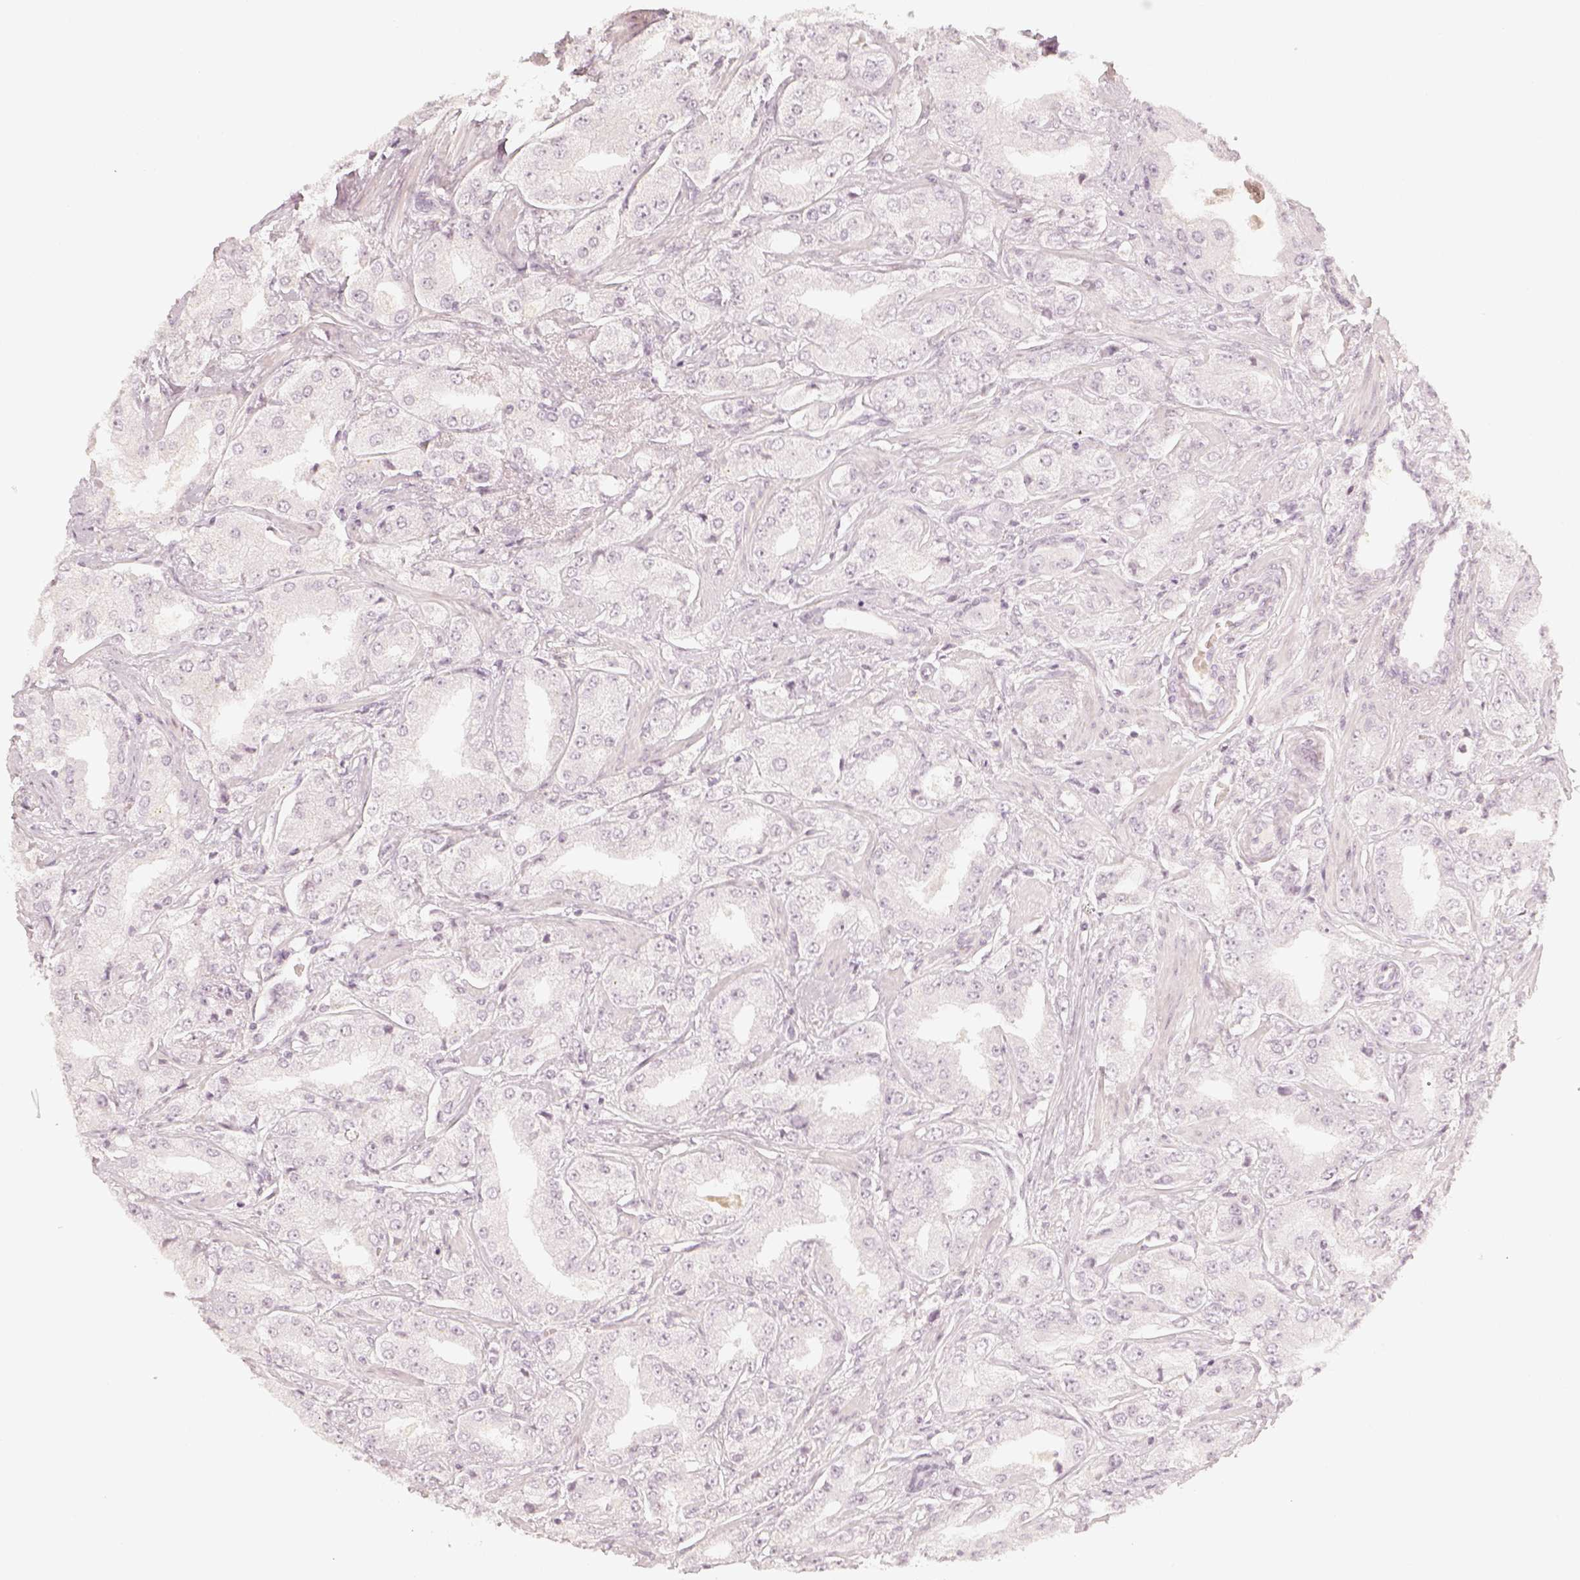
{"staining": {"intensity": "negative", "quantity": "none", "location": "none"}, "tissue": "prostate cancer", "cell_type": "Tumor cells", "image_type": "cancer", "snomed": [{"axis": "morphology", "description": "Adenocarcinoma, Low grade"}, {"axis": "topography", "description": "Prostate"}], "caption": "IHC of human adenocarcinoma (low-grade) (prostate) displays no expression in tumor cells.", "gene": "DSG4", "patient": {"sex": "male", "age": 60}}